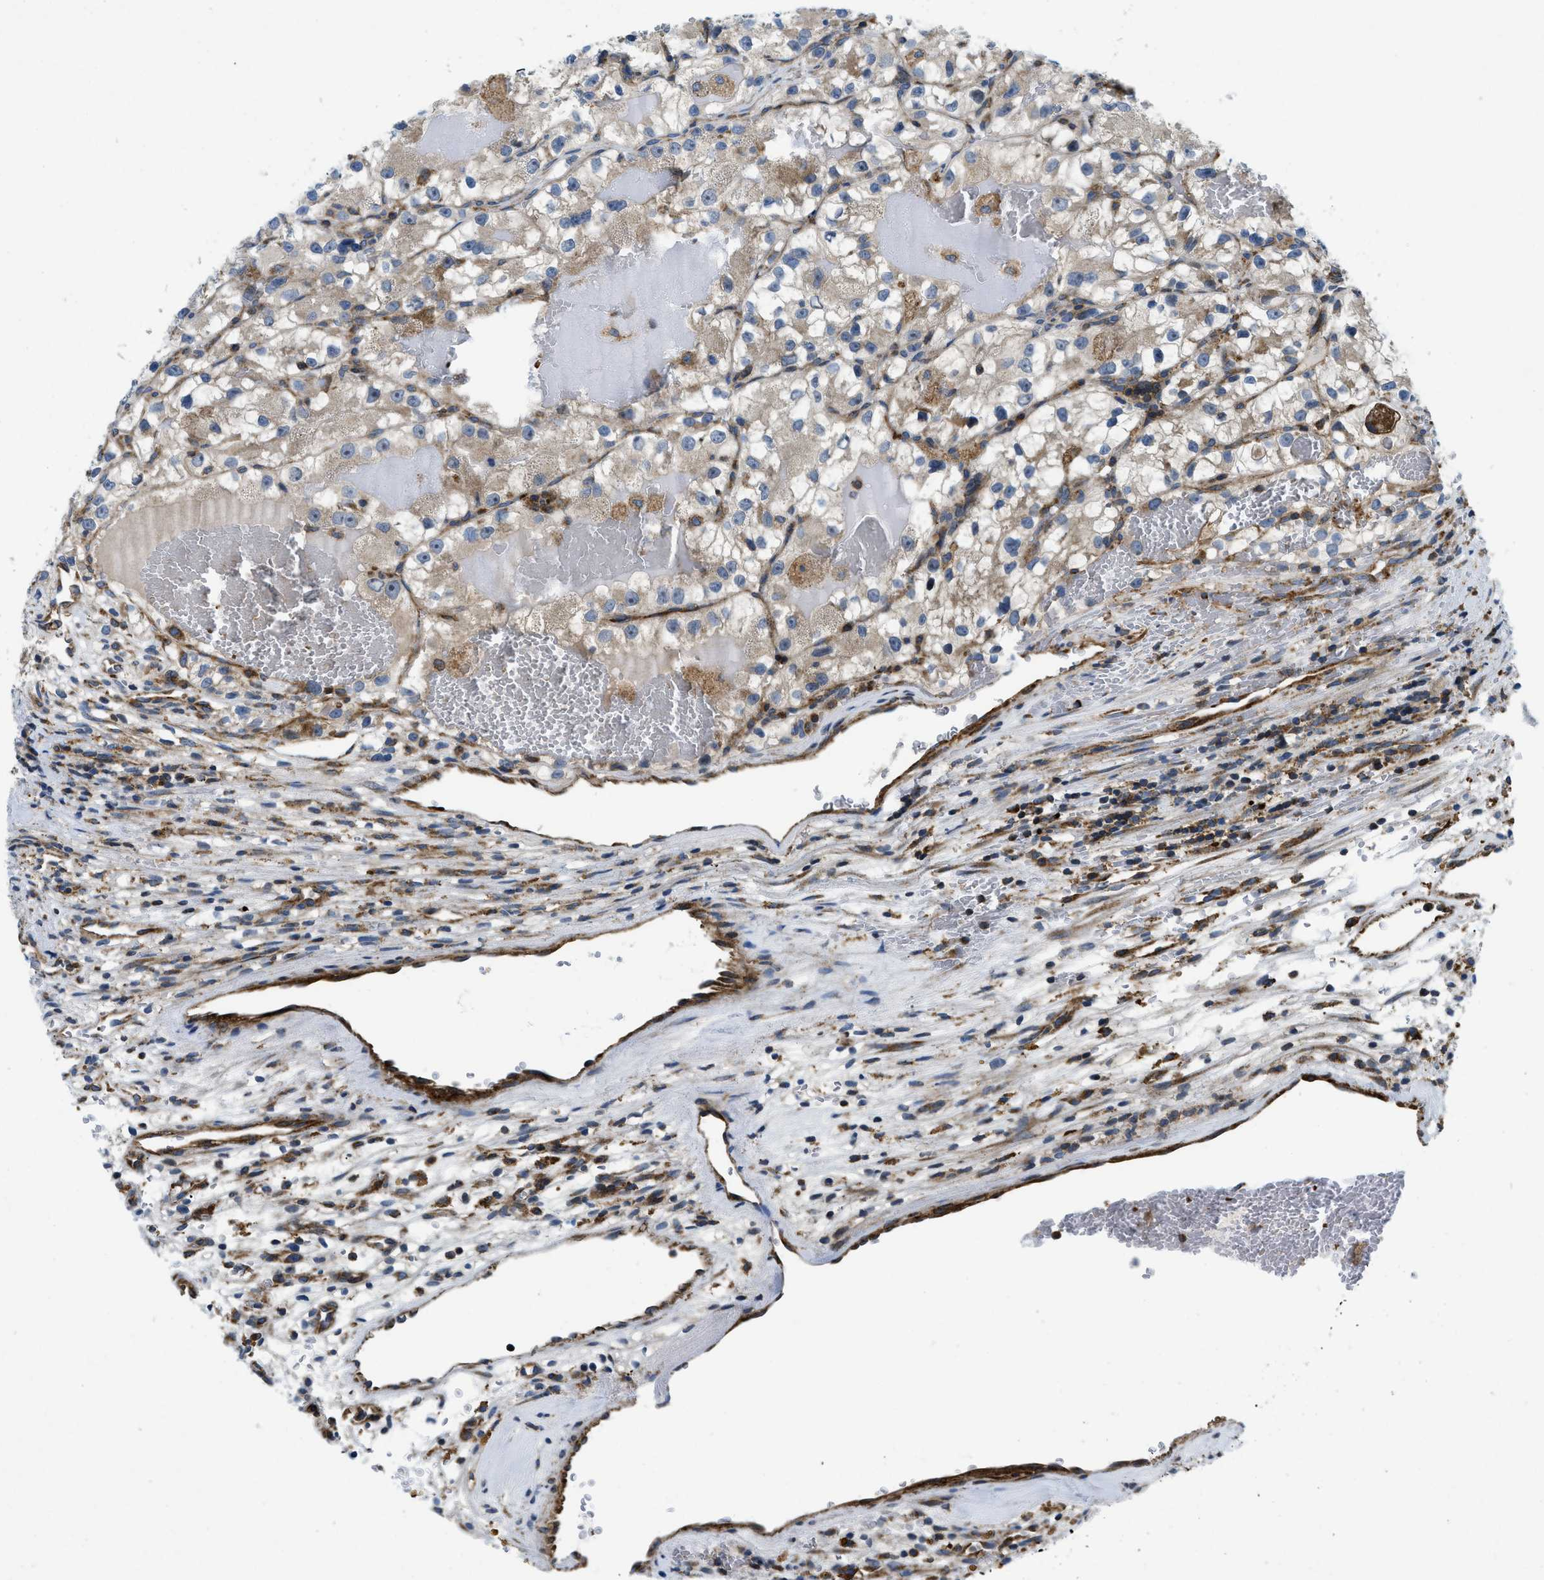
{"staining": {"intensity": "weak", "quantity": "<25%", "location": "cytoplasmic/membranous"}, "tissue": "renal cancer", "cell_type": "Tumor cells", "image_type": "cancer", "snomed": [{"axis": "morphology", "description": "Adenocarcinoma, NOS"}, {"axis": "topography", "description": "Kidney"}], "caption": "A photomicrograph of renal adenocarcinoma stained for a protein shows no brown staining in tumor cells. (Brightfield microscopy of DAB immunohistochemistry at high magnification).", "gene": "CSPG4", "patient": {"sex": "female", "age": 57}}